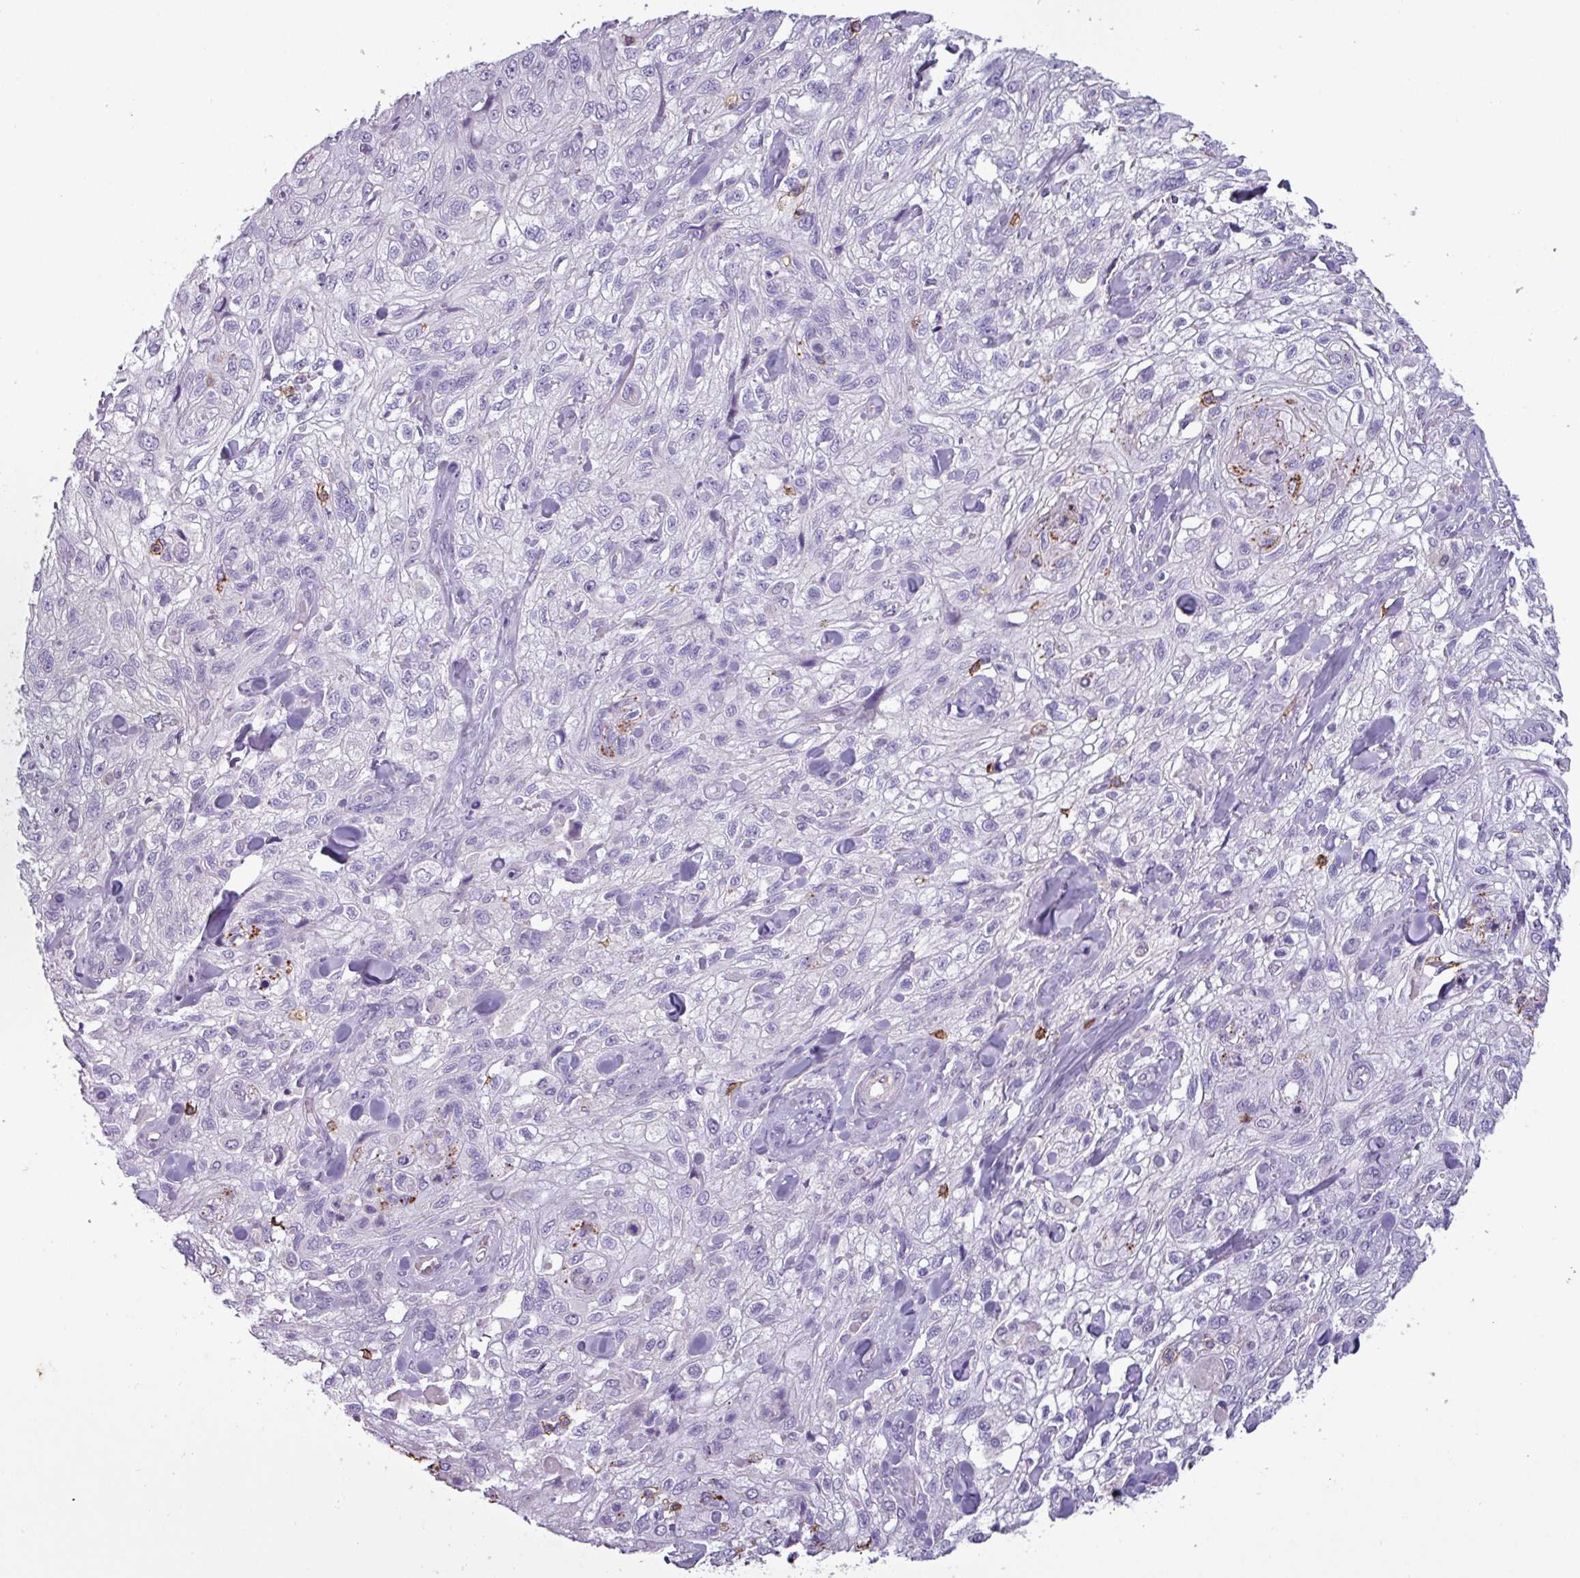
{"staining": {"intensity": "negative", "quantity": "none", "location": "none"}, "tissue": "skin cancer", "cell_type": "Tumor cells", "image_type": "cancer", "snomed": [{"axis": "morphology", "description": "Squamous cell carcinoma, NOS"}, {"axis": "topography", "description": "Skin"}, {"axis": "topography", "description": "Vulva"}], "caption": "This is an immunohistochemistry histopathology image of human squamous cell carcinoma (skin). There is no expression in tumor cells.", "gene": "CD8A", "patient": {"sex": "female", "age": 86}}